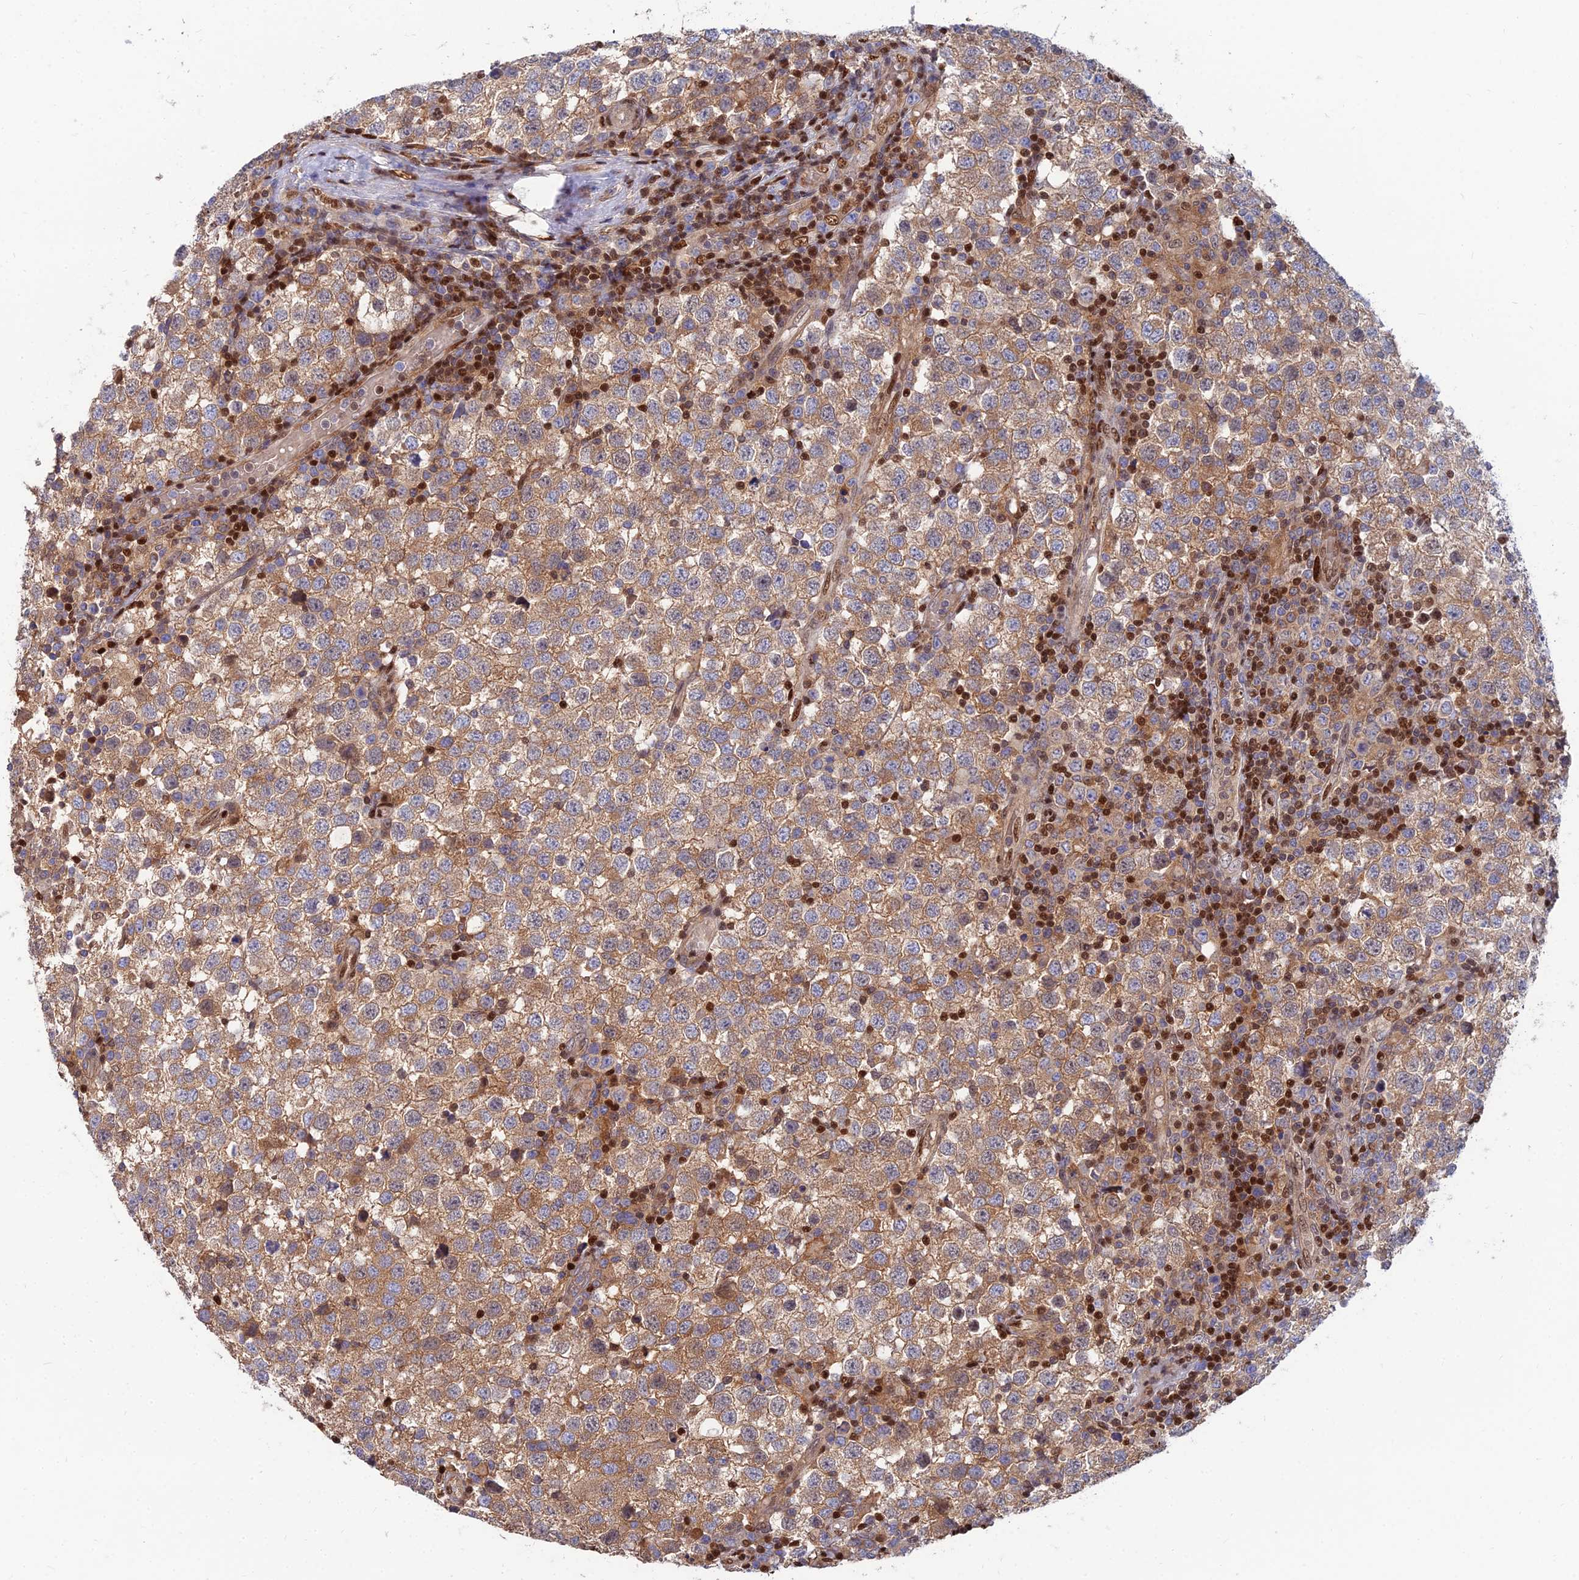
{"staining": {"intensity": "moderate", "quantity": ">75%", "location": "cytoplasmic/membranous"}, "tissue": "testis cancer", "cell_type": "Tumor cells", "image_type": "cancer", "snomed": [{"axis": "morphology", "description": "Seminoma, NOS"}, {"axis": "topography", "description": "Testis"}], "caption": "Moderate cytoplasmic/membranous protein expression is identified in about >75% of tumor cells in testis cancer. The protein of interest is stained brown, and the nuclei are stained in blue (DAB IHC with brightfield microscopy, high magnification).", "gene": "DNPEP", "patient": {"sex": "male", "age": 34}}